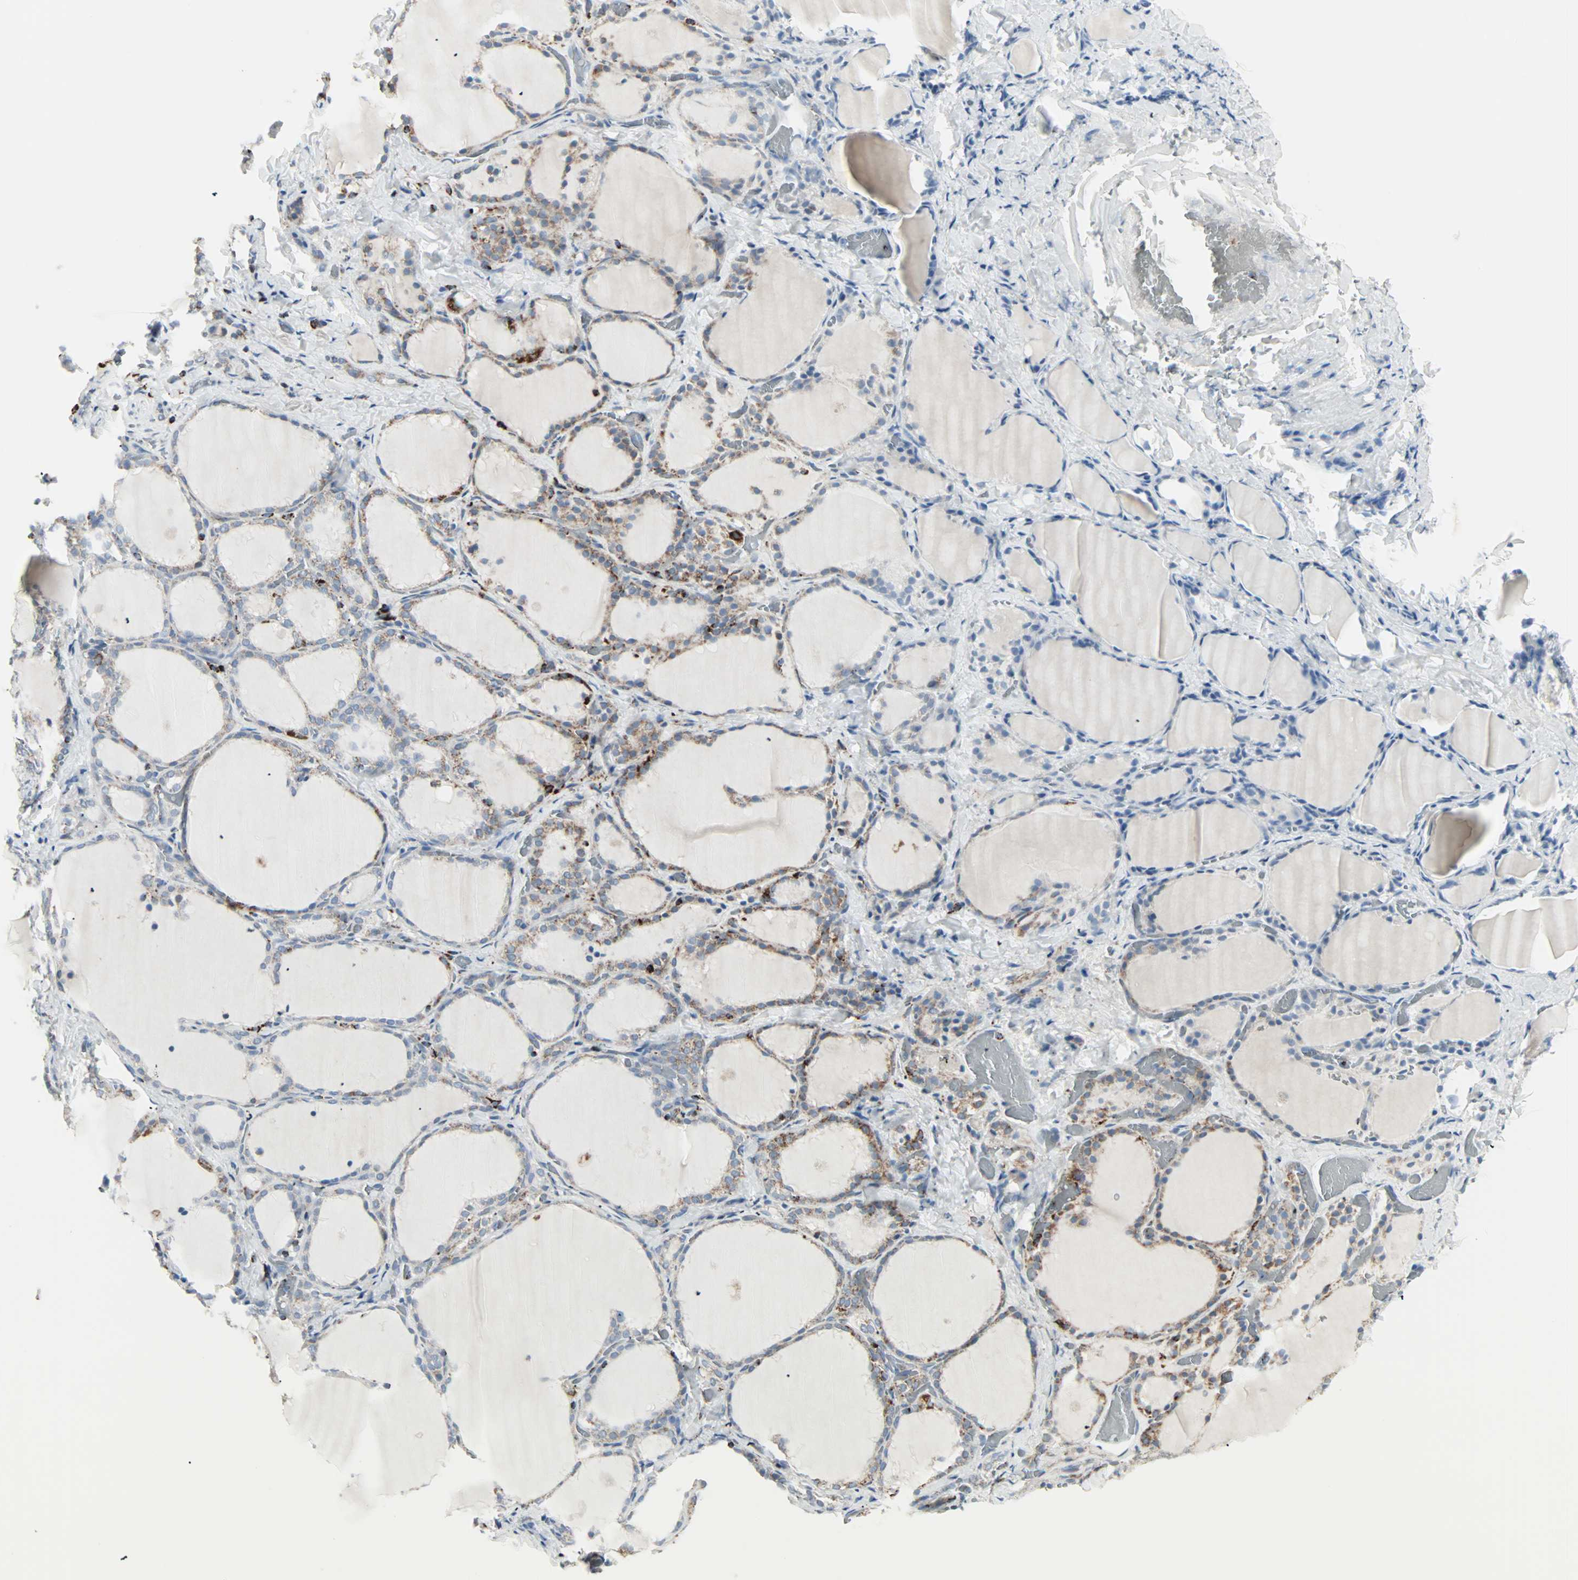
{"staining": {"intensity": "moderate", "quantity": ">75%", "location": "cytoplasmic/membranous"}, "tissue": "thyroid gland", "cell_type": "Glandular cells", "image_type": "normal", "snomed": [{"axis": "morphology", "description": "Normal tissue, NOS"}, {"axis": "morphology", "description": "Papillary adenocarcinoma, NOS"}, {"axis": "topography", "description": "Thyroid gland"}], "caption": "Protein expression analysis of normal thyroid gland demonstrates moderate cytoplasmic/membranous positivity in approximately >75% of glandular cells. (DAB (3,3'-diaminobenzidine) IHC with brightfield microscopy, high magnification).", "gene": "IDH2", "patient": {"sex": "female", "age": 30}}